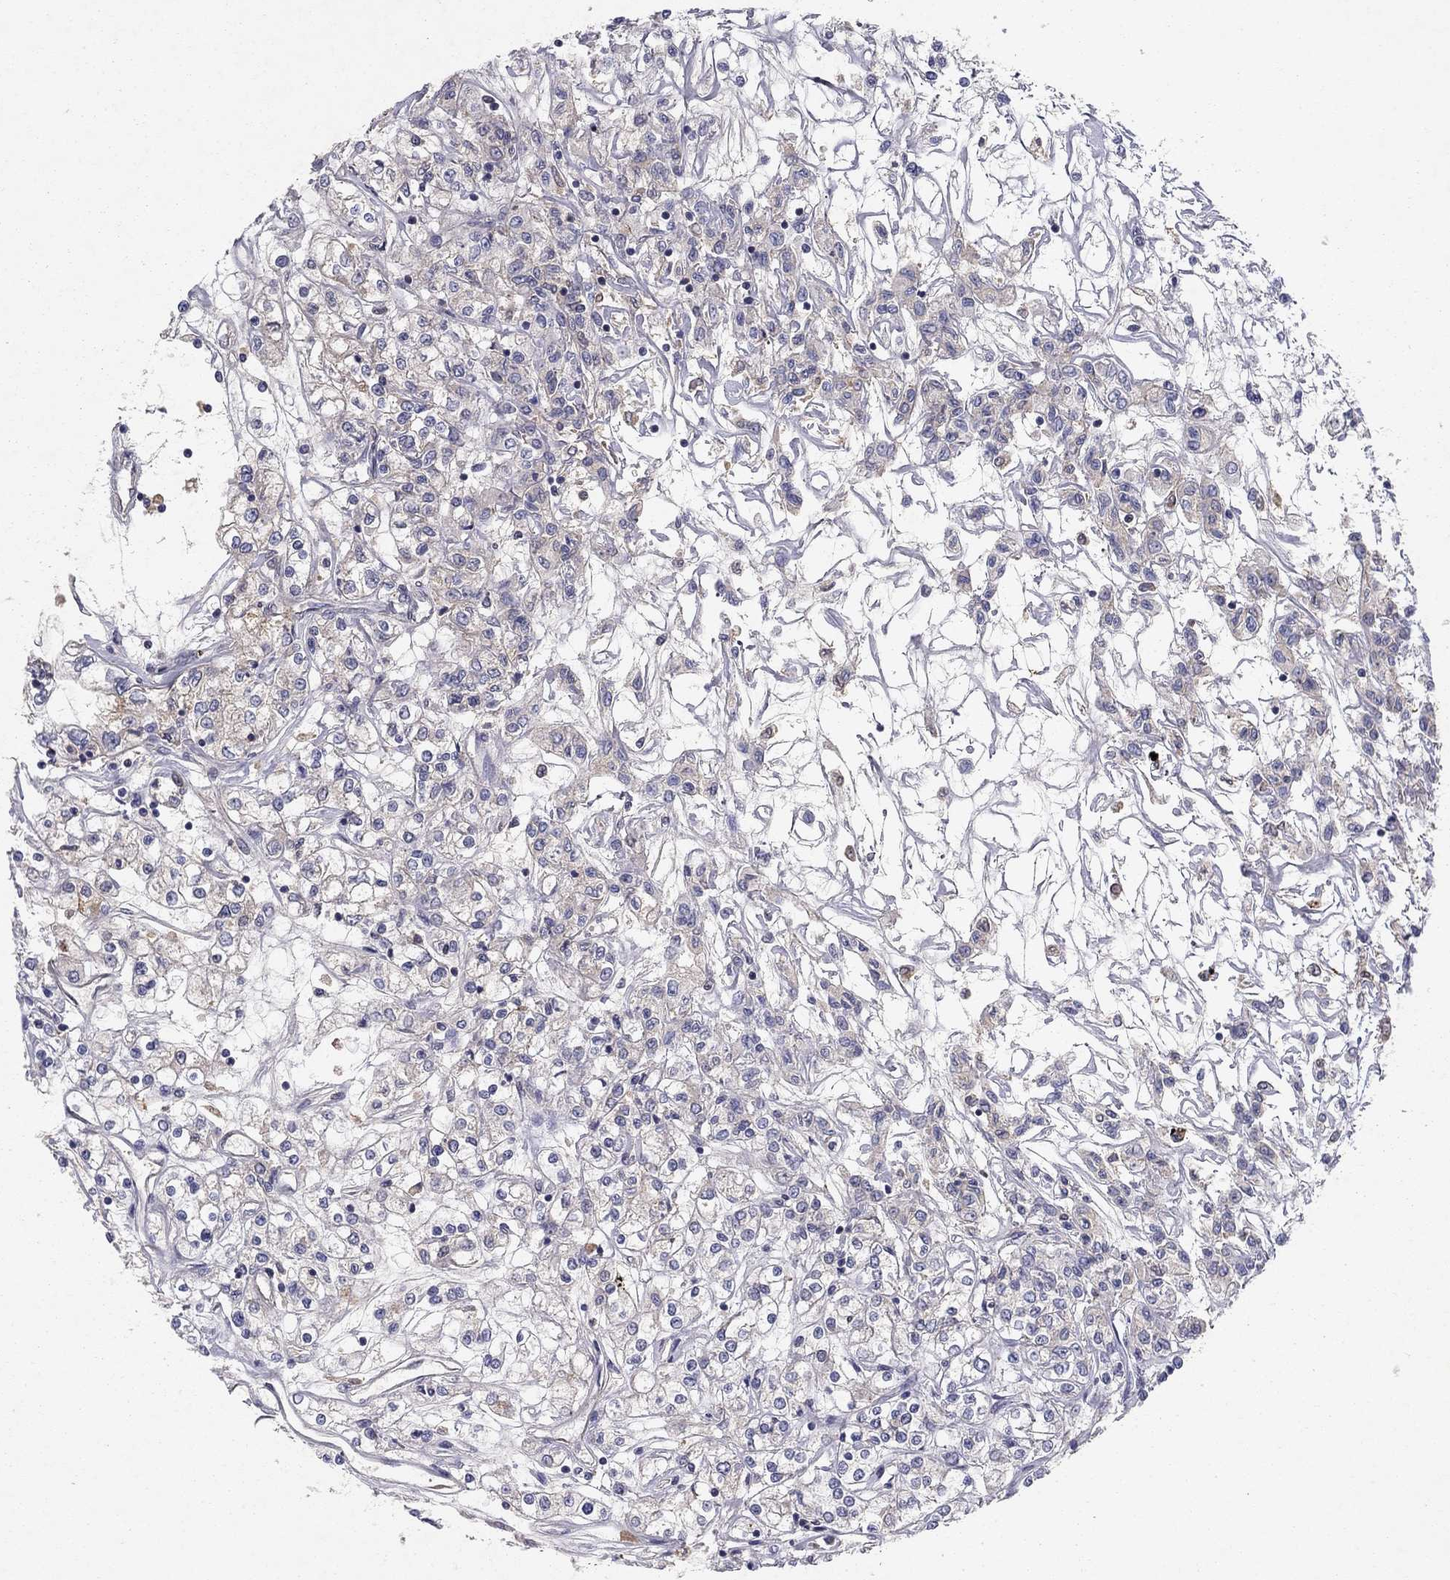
{"staining": {"intensity": "negative", "quantity": "none", "location": "none"}, "tissue": "renal cancer", "cell_type": "Tumor cells", "image_type": "cancer", "snomed": [{"axis": "morphology", "description": "Adenocarcinoma, NOS"}, {"axis": "topography", "description": "Kidney"}], "caption": "Immunohistochemistry (IHC) of human renal cancer shows no positivity in tumor cells.", "gene": "CRTC1", "patient": {"sex": "female", "age": 59}}